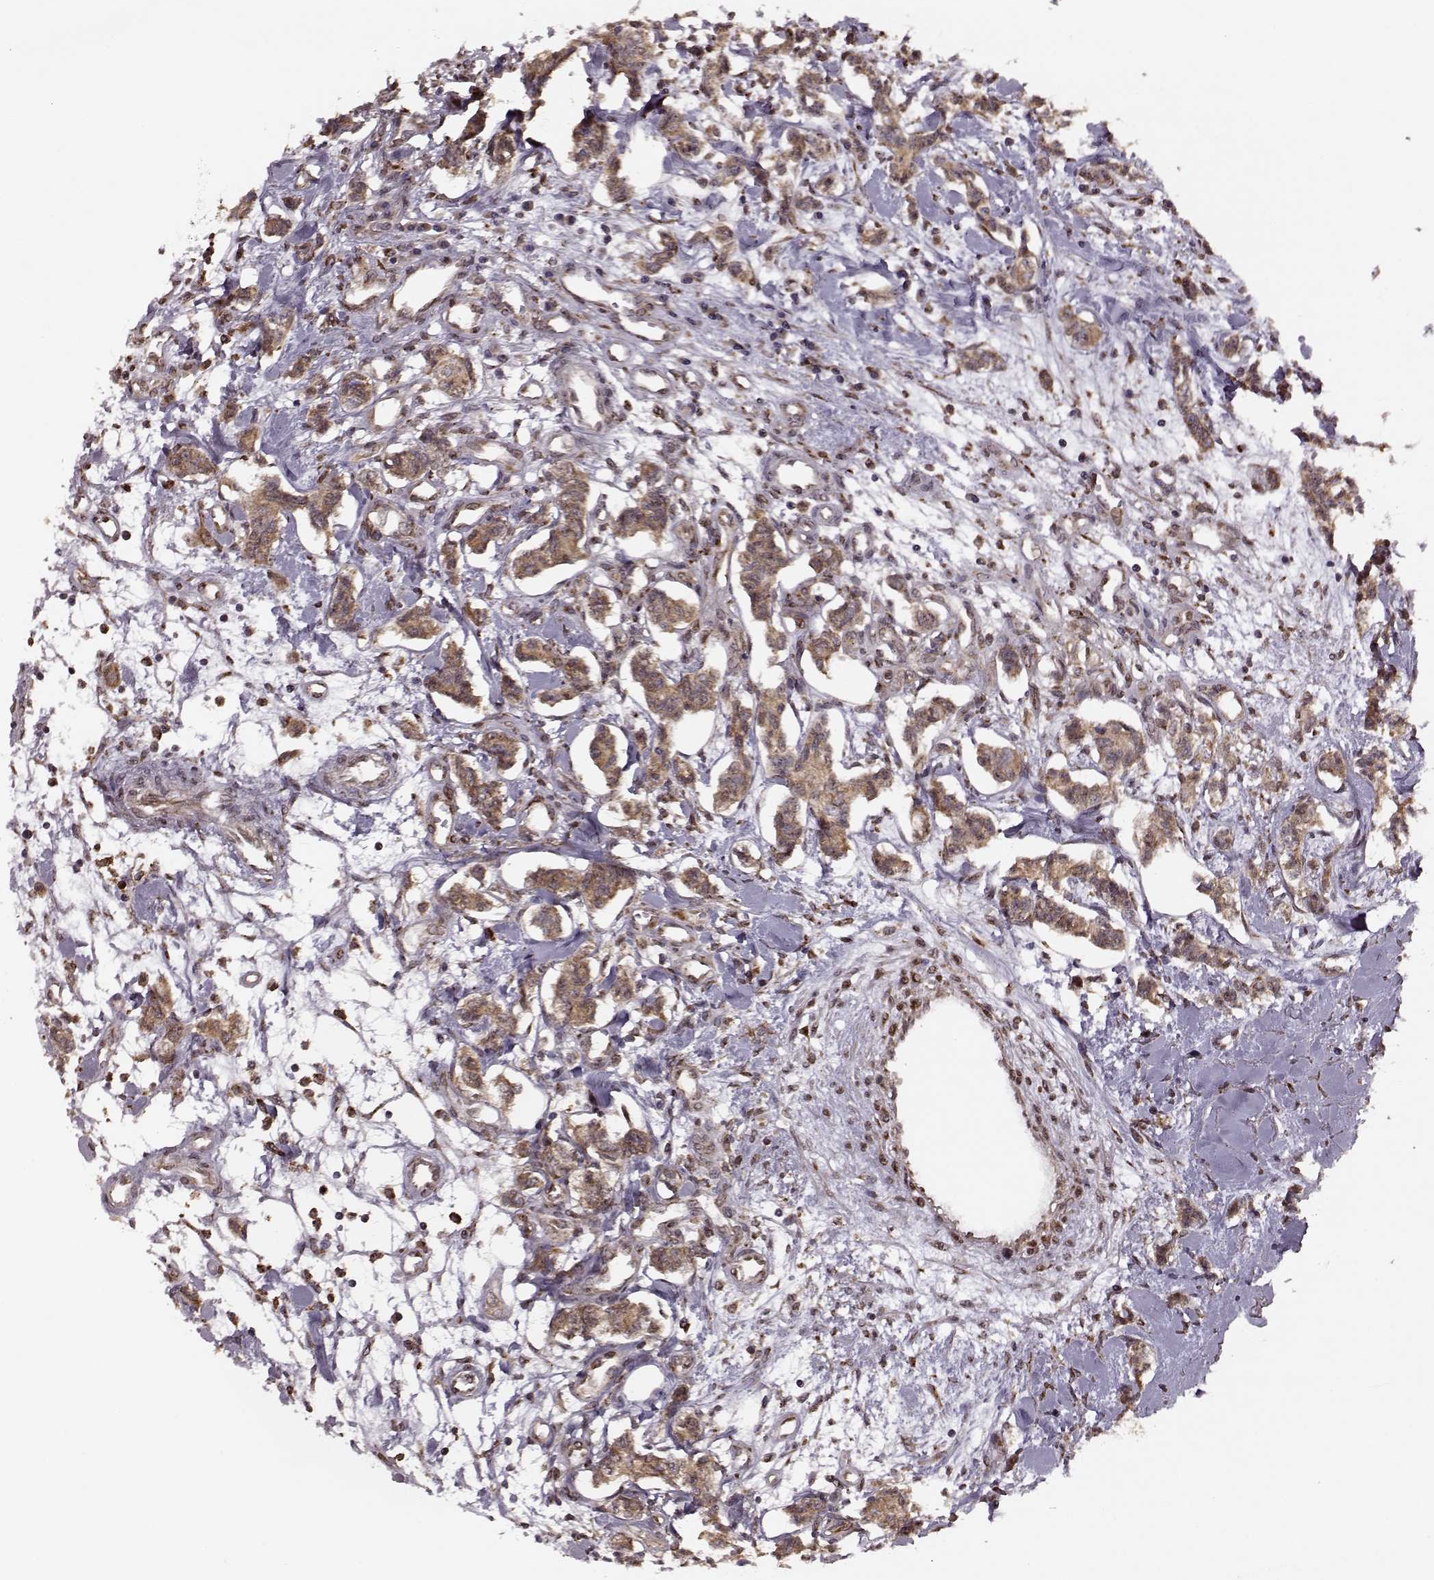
{"staining": {"intensity": "moderate", "quantity": ">75%", "location": "cytoplasmic/membranous"}, "tissue": "carcinoid", "cell_type": "Tumor cells", "image_type": "cancer", "snomed": [{"axis": "morphology", "description": "Carcinoid, malignant, NOS"}, {"axis": "topography", "description": "Kidney"}], "caption": "A medium amount of moderate cytoplasmic/membranous positivity is seen in approximately >75% of tumor cells in carcinoid tissue. The staining is performed using DAB (3,3'-diaminobenzidine) brown chromogen to label protein expression. The nuclei are counter-stained blue using hematoxylin.", "gene": "YIPF5", "patient": {"sex": "female", "age": 41}}